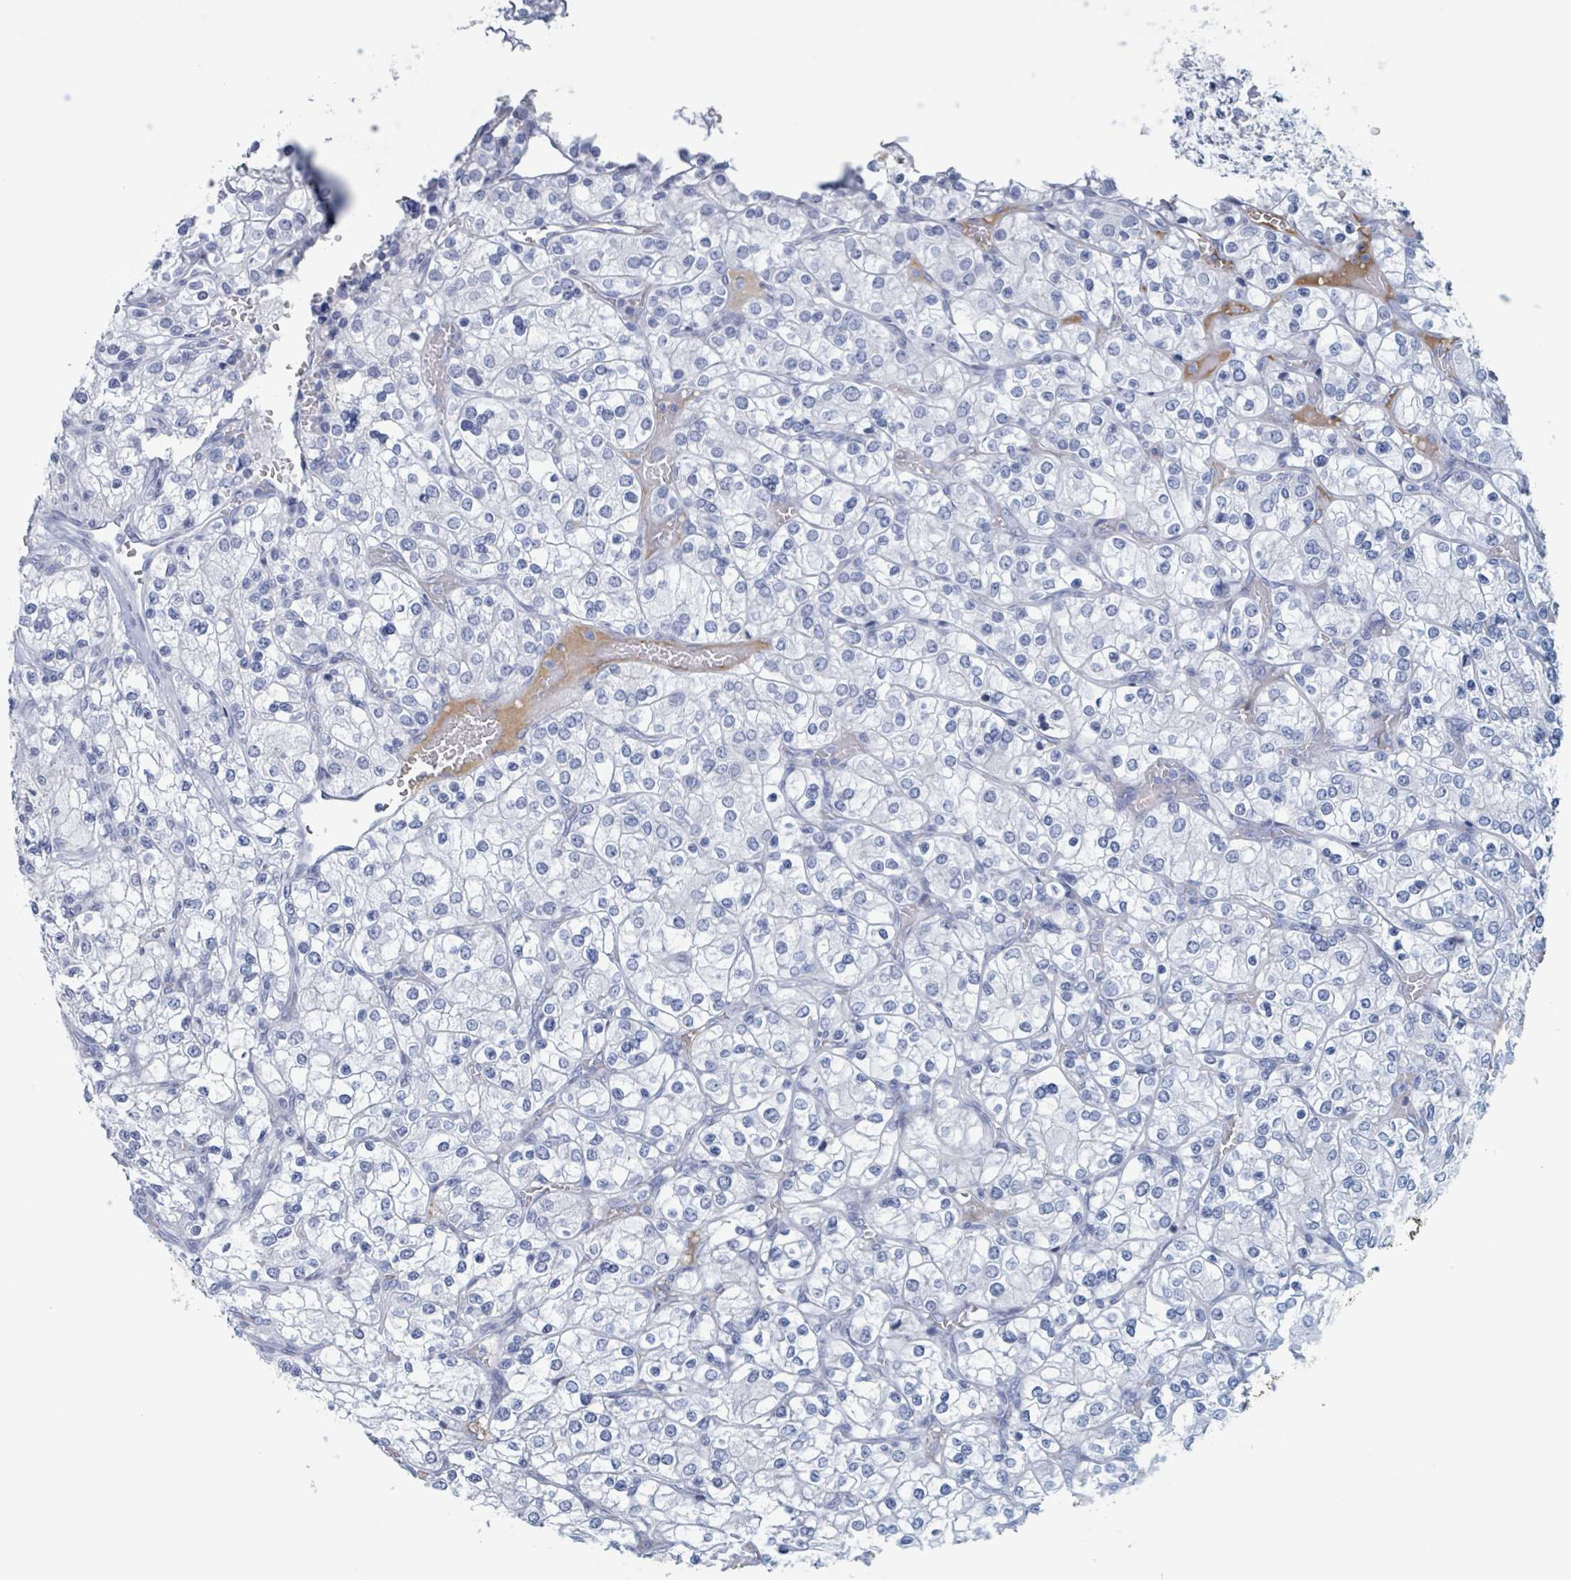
{"staining": {"intensity": "negative", "quantity": "none", "location": "none"}, "tissue": "renal cancer", "cell_type": "Tumor cells", "image_type": "cancer", "snomed": [{"axis": "morphology", "description": "Adenocarcinoma, NOS"}, {"axis": "topography", "description": "Kidney"}], "caption": "Immunohistochemistry (IHC) photomicrograph of neoplastic tissue: human renal cancer (adenocarcinoma) stained with DAB reveals no significant protein staining in tumor cells. Nuclei are stained in blue.", "gene": "KLK4", "patient": {"sex": "male", "age": 80}}